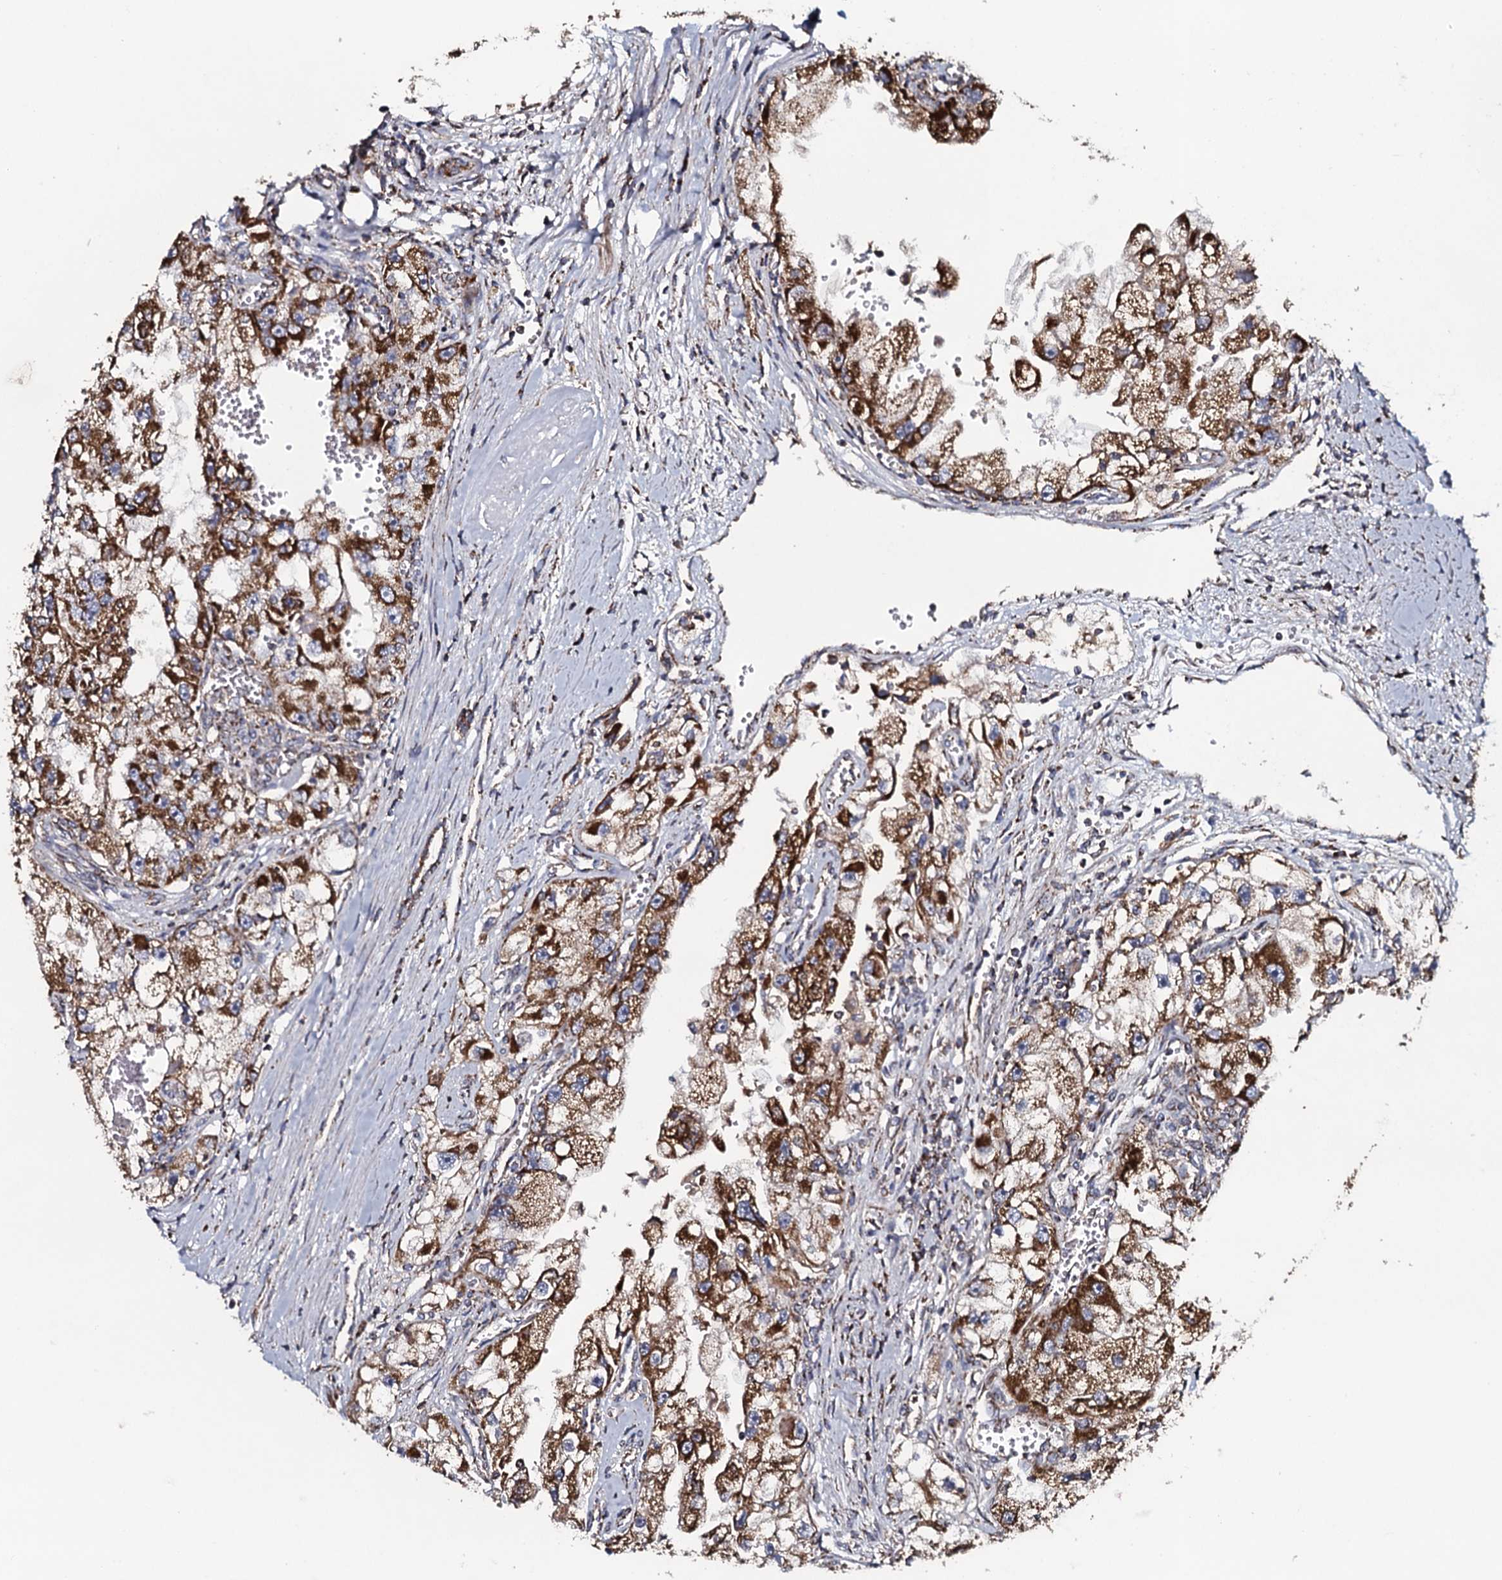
{"staining": {"intensity": "strong", "quantity": ">75%", "location": "cytoplasmic/membranous"}, "tissue": "renal cancer", "cell_type": "Tumor cells", "image_type": "cancer", "snomed": [{"axis": "morphology", "description": "Adenocarcinoma, NOS"}, {"axis": "topography", "description": "Kidney"}], "caption": "High-magnification brightfield microscopy of renal adenocarcinoma stained with DAB (3,3'-diaminobenzidine) (brown) and counterstained with hematoxylin (blue). tumor cells exhibit strong cytoplasmic/membranous staining is seen in approximately>75% of cells.", "gene": "EVC2", "patient": {"sex": "male", "age": 63}}